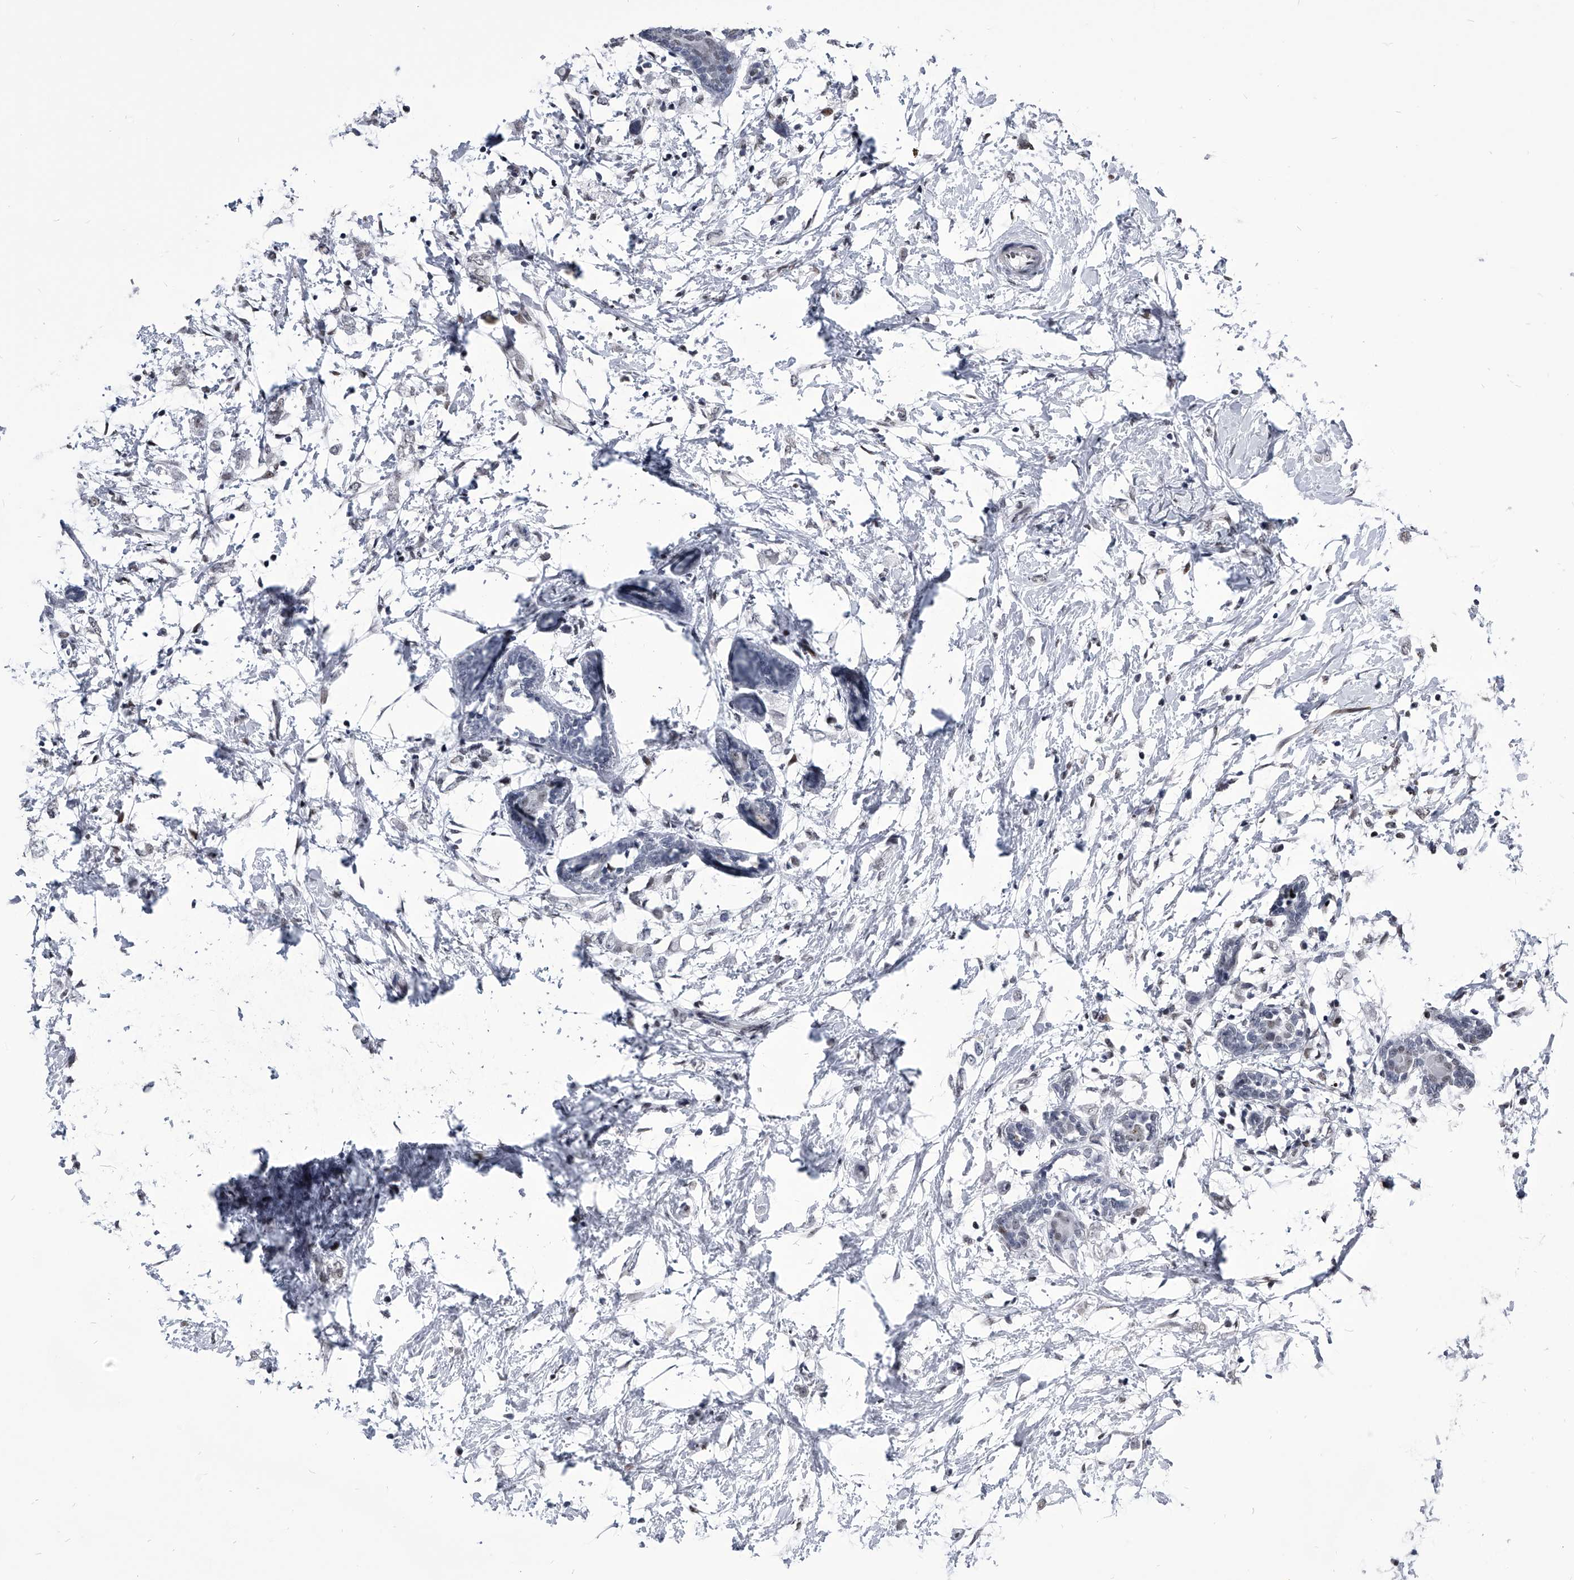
{"staining": {"intensity": "negative", "quantity": "none", "location": "none"}, "tissue": "breast cancer", "cell_type": "Tumor cells", "image_type": "cancer", "snomed": [{"axis": "morphology", "description": "Normal tissue, NOS"}, {"axis": "morphology", "description": "Lobular carcinoma"}, {"axis": "topography", "description": "Breast"}], "caption": "An image of human lobular carcinoma (breast) is negative for staining in tumor cells.", "gene": "CMTR1", "patient": {"sex": "female", "age": 47}}